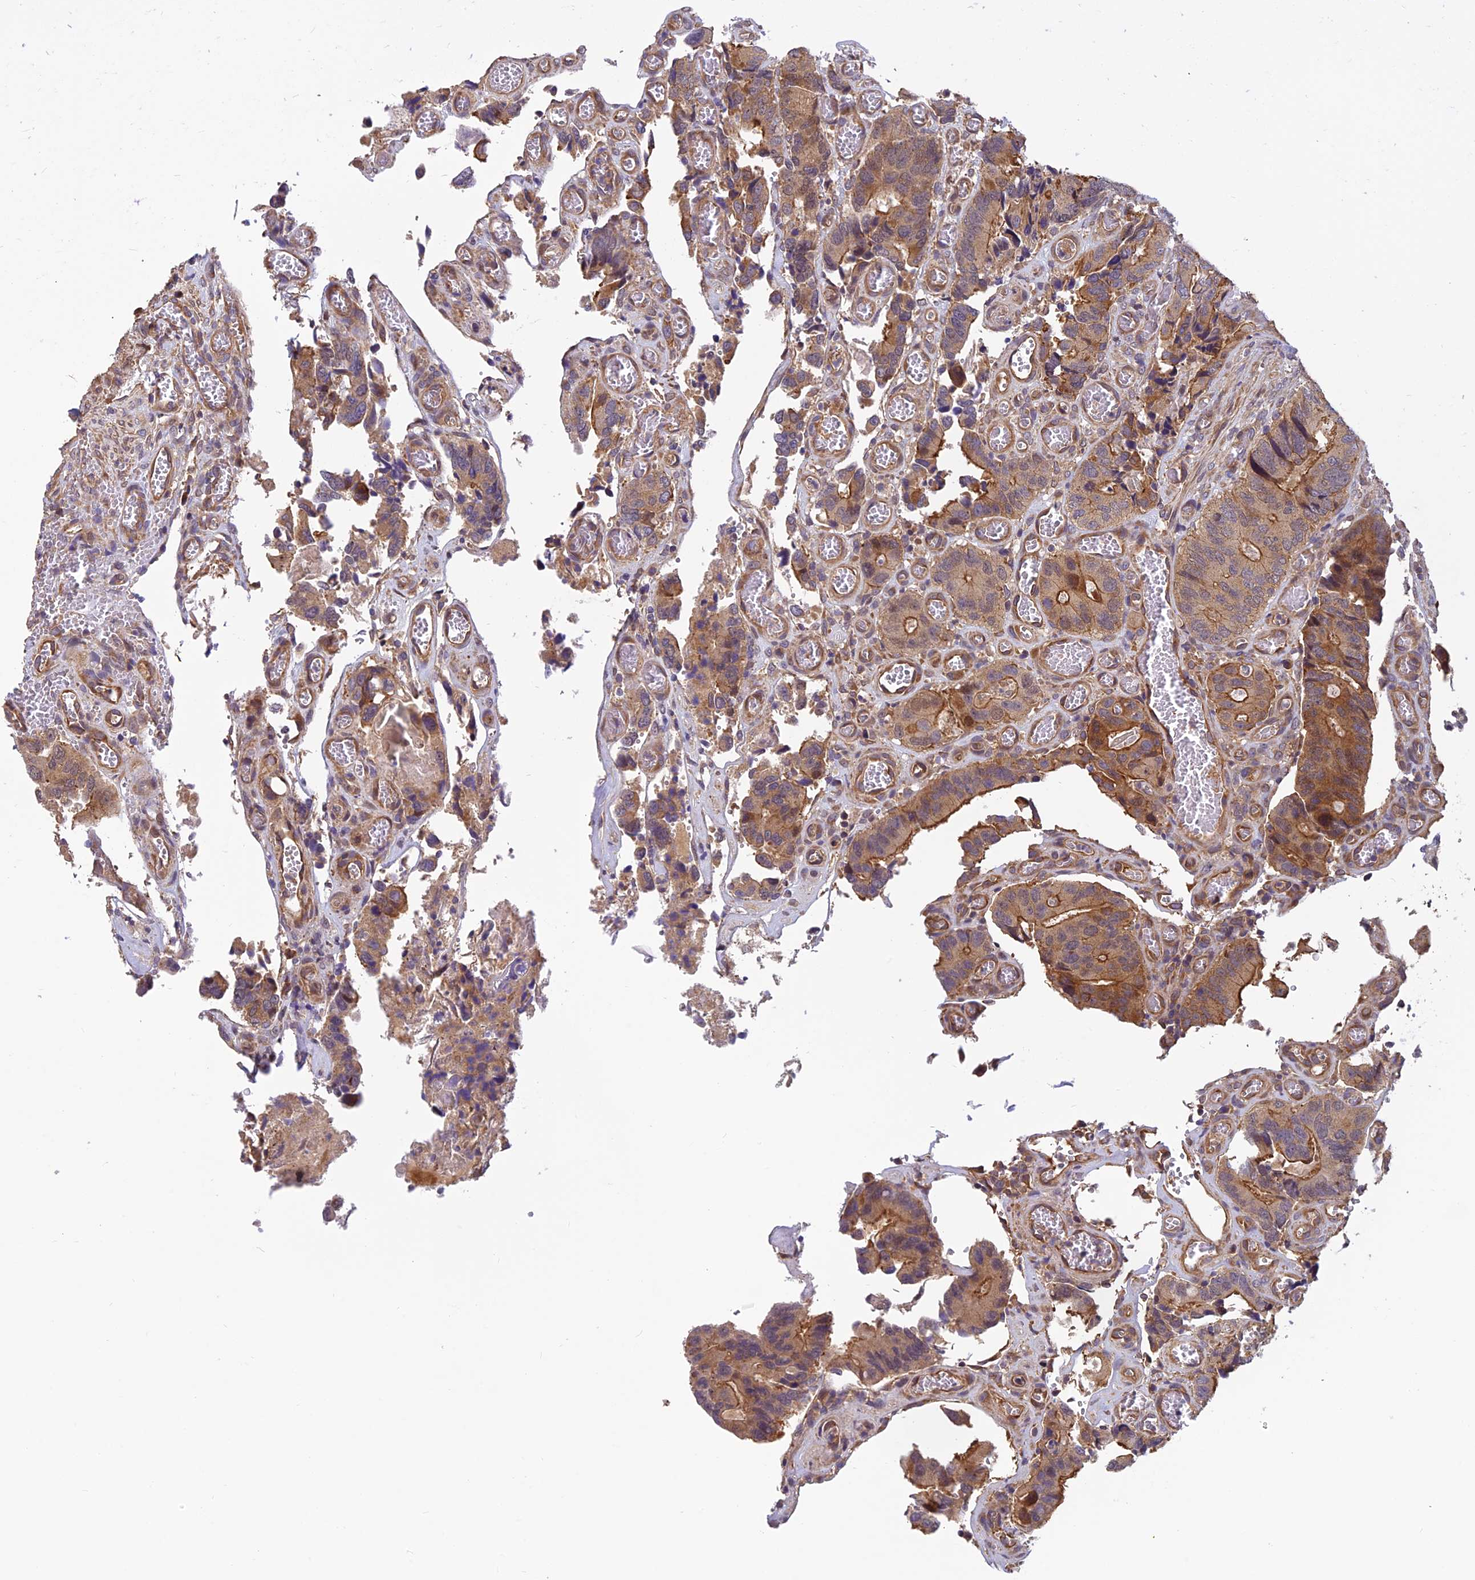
{"staining": {"intensity": "moderate", "quantity": ">75%", "location": "cytoplasmic/membranous"}, "tissue": "colorectal cancer", "cell_type": "Tumor cells", "image_type": "cancer", "snomed": [{"axis": "morphology", "description": "Adenocarcinoma, NOS"}, {"axis": "topography", "description": "Colon"}], "caption": "DAB (3,3'-diaminobenzidine) immunohistochemical staining of colorectal cancer (adenocarcinoma) exhibits moderate cytoplasmic/membranous protein expression in approximately >75% of tumor cells.", "gene": "PIKFYVE", "patient": {"sex": "male", "age": 84}}